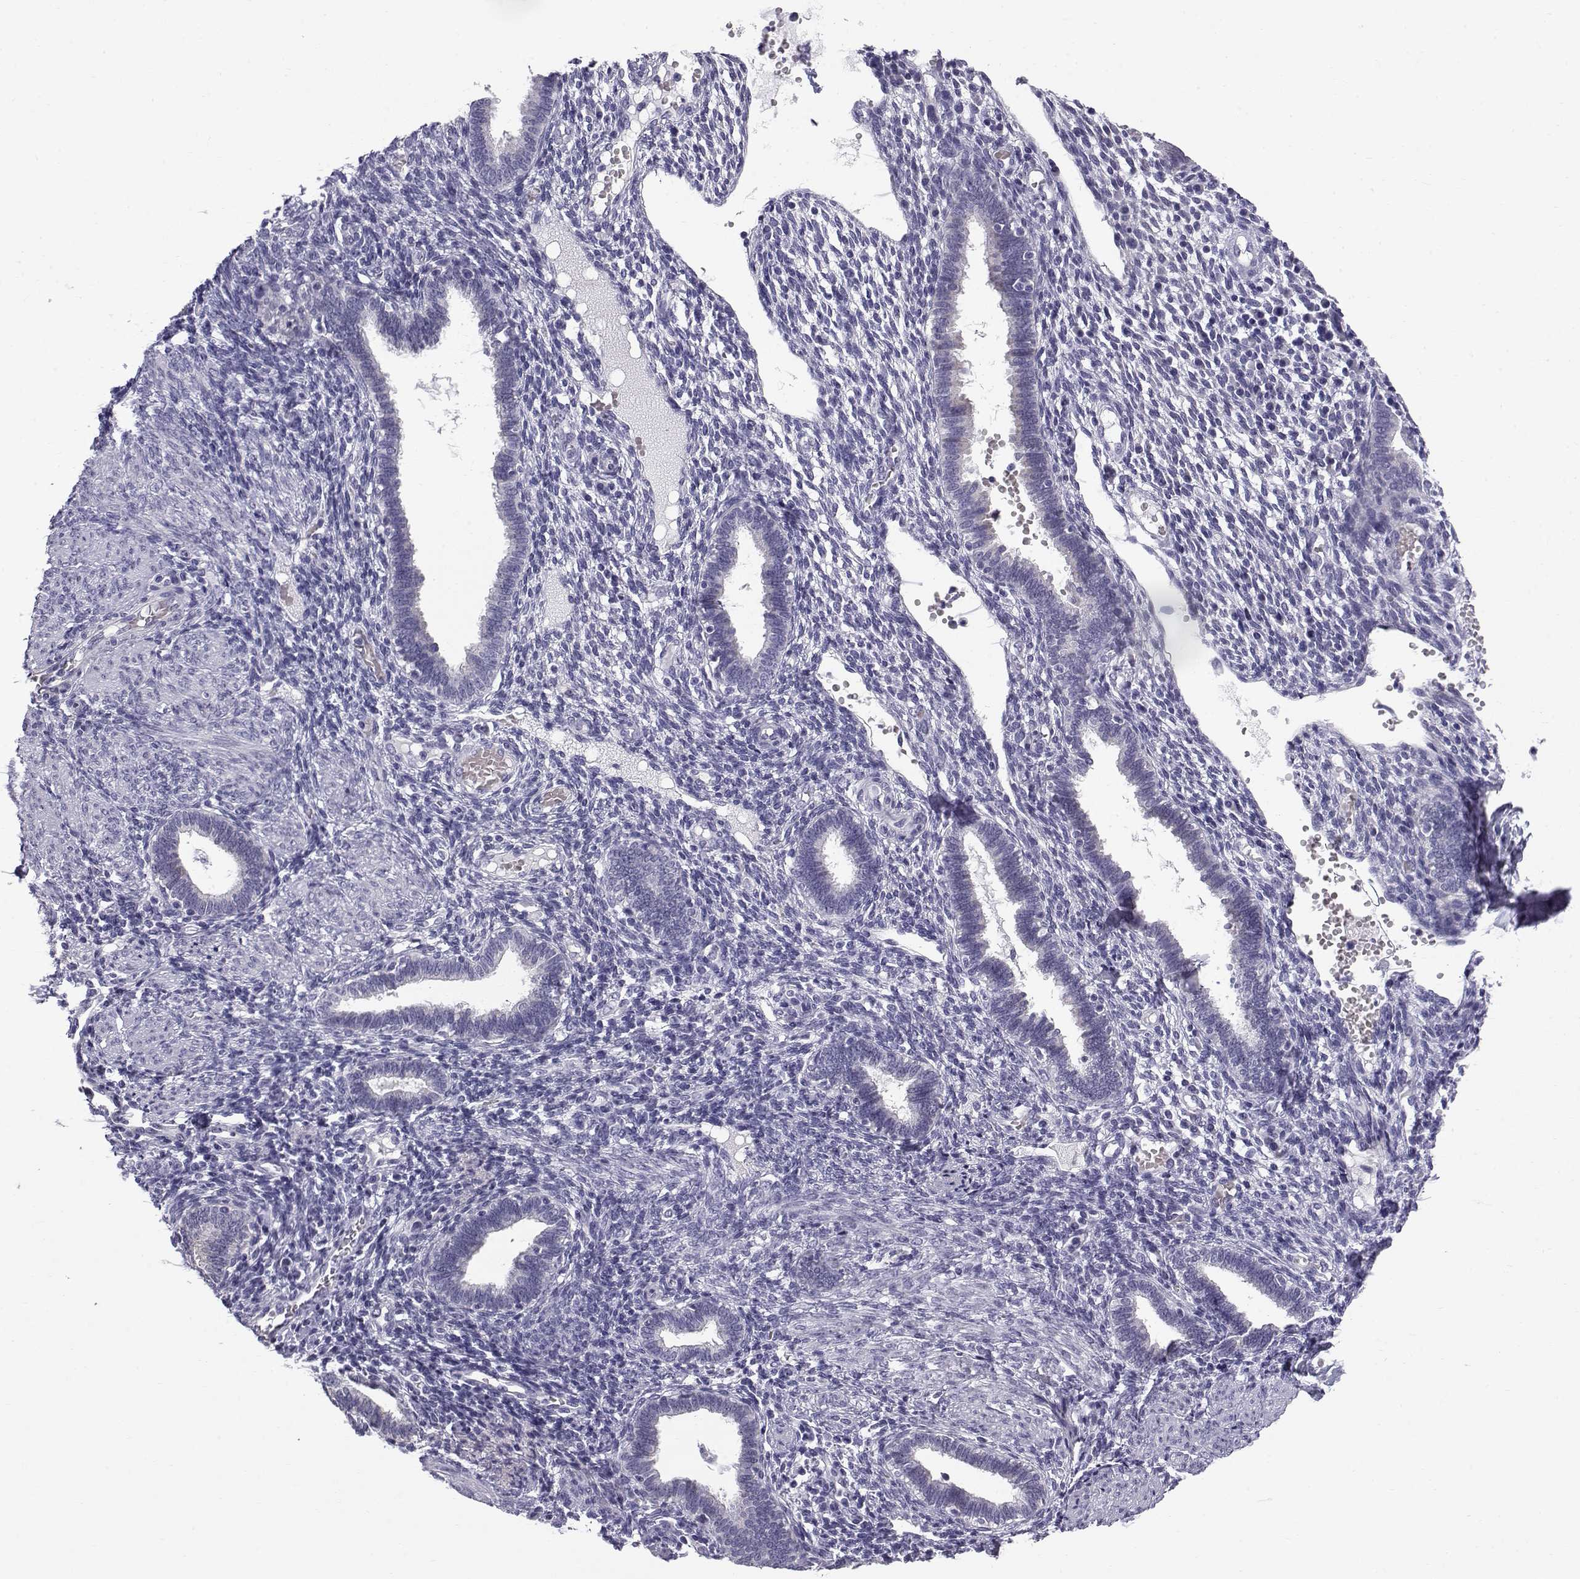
{"staining": {"intensity": "negative", "quantity": "none", "location": "none"}, "tissue": "endometrium", "cell_type": "Cells in endometrial stroma", "image_type": "normal", "snomed": [{"axis": "morphology", "description": "Normal tissue, NOS"}, {"axis": "topography", "description": "Endometrium"}], "caption": "High magnification brightfield microscopy of benign endometrium stained with DAB (brown) and counterstained with hematoxylin (blue): cells in endometrial stroma show no significant expression. Nuclei are stained in blue.", "gene": "RNASE12", "patient": {"sex": "female", "age": 42}}